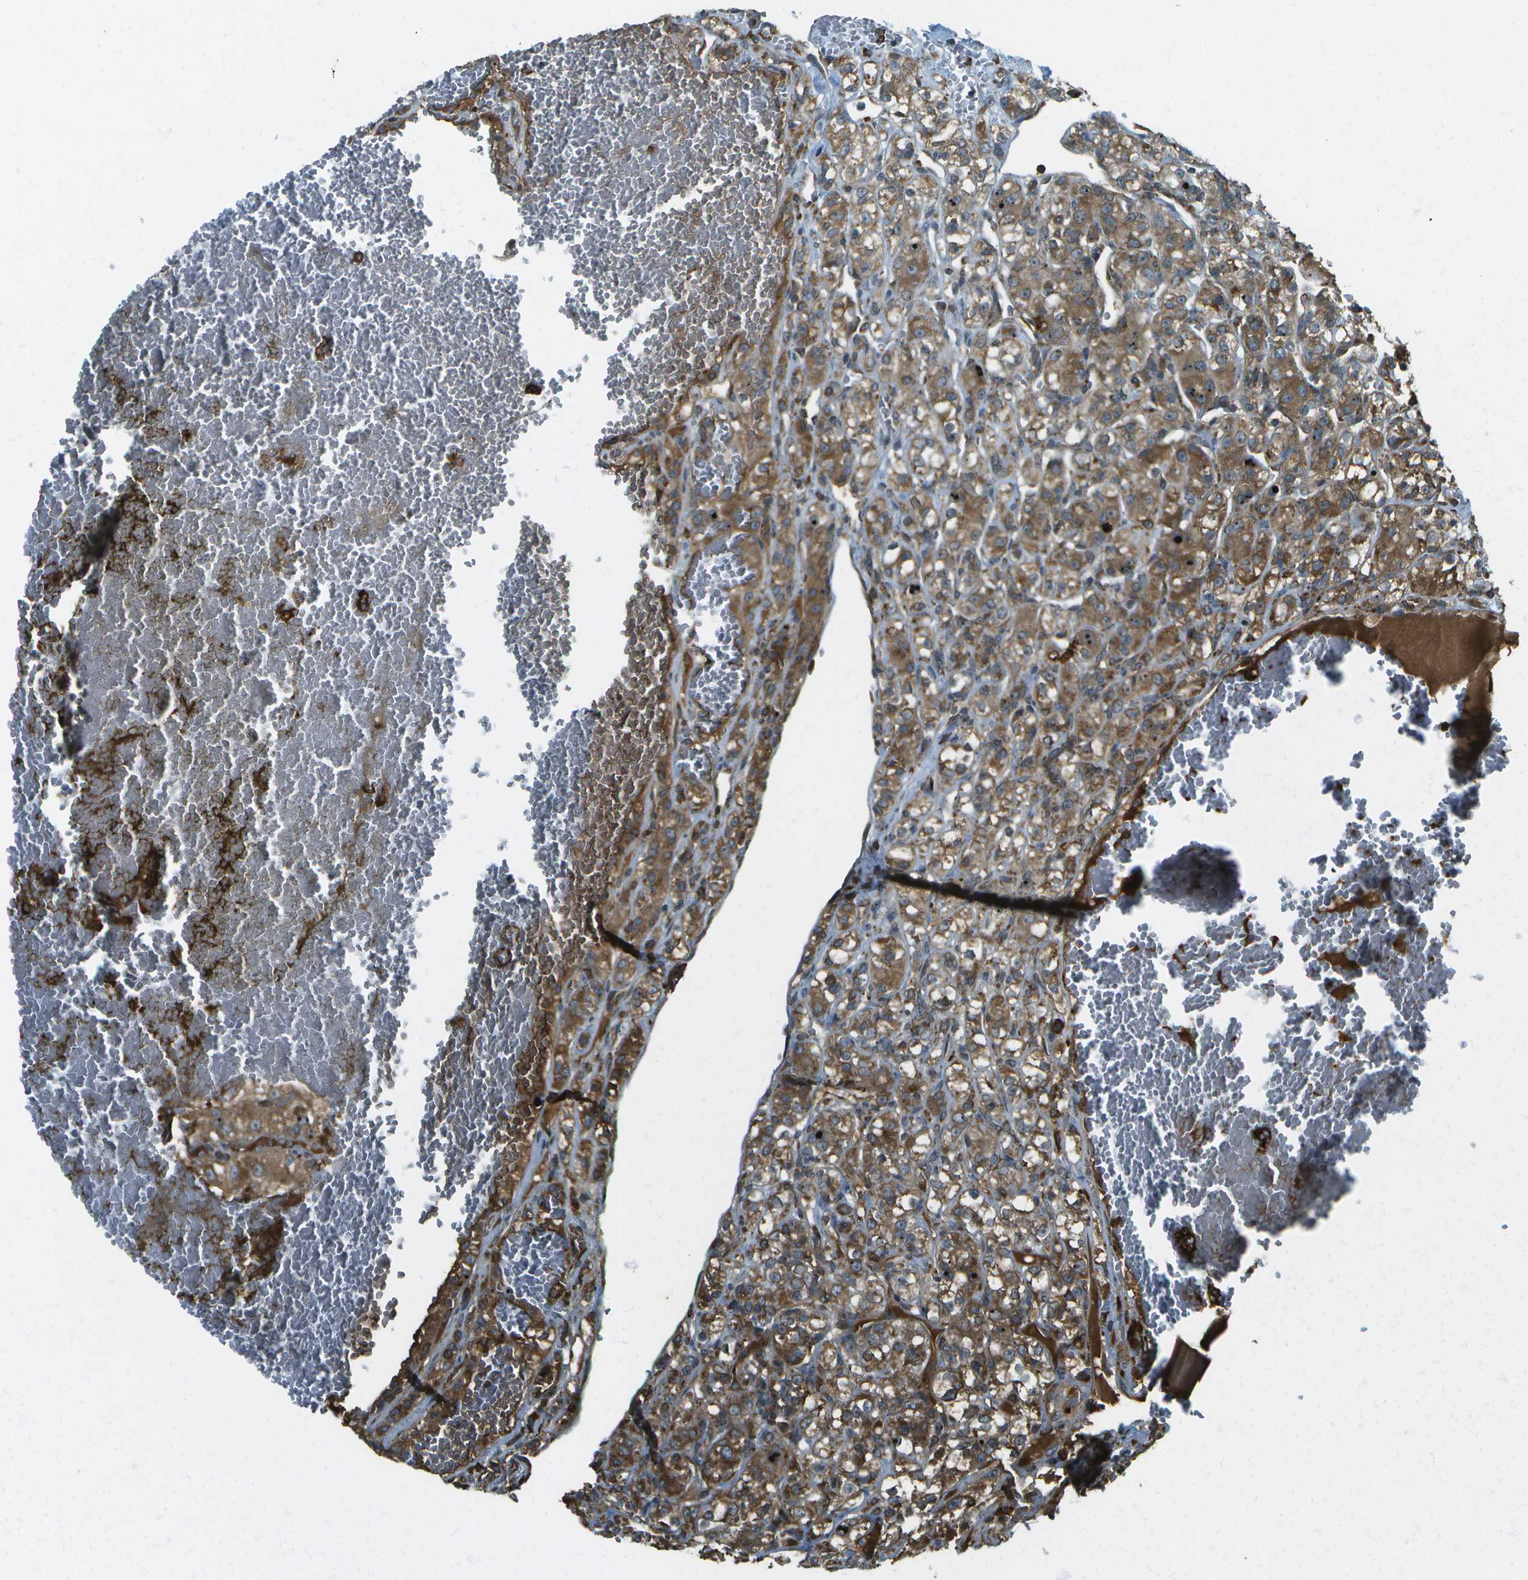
{"staining": {"intensity": "strong", "quantity": ">75%", "location": "cytoplasmic/membranous"}, "tissue": "renal cancer", "cell_type": "Tumor cells", "image_type": "cancer", "snomed": [{"axis": "morphology", "description": "Normal tissue, NOS"}, {"axis": "morphology", "description": "Adenocarcinoma, NOS"}, {"axis": "topography", "description": "Kidney"}], "caption": "DAB (3,3'-diaminobenzidine) immunohistochemical staining of human adenocarcinoma (renal) demonstrates strong cytoplasmic/membranous protein staining in about >75% of tumor cells.", "gene": "USP30", "patient": {"sex": "male", "age": 61}}